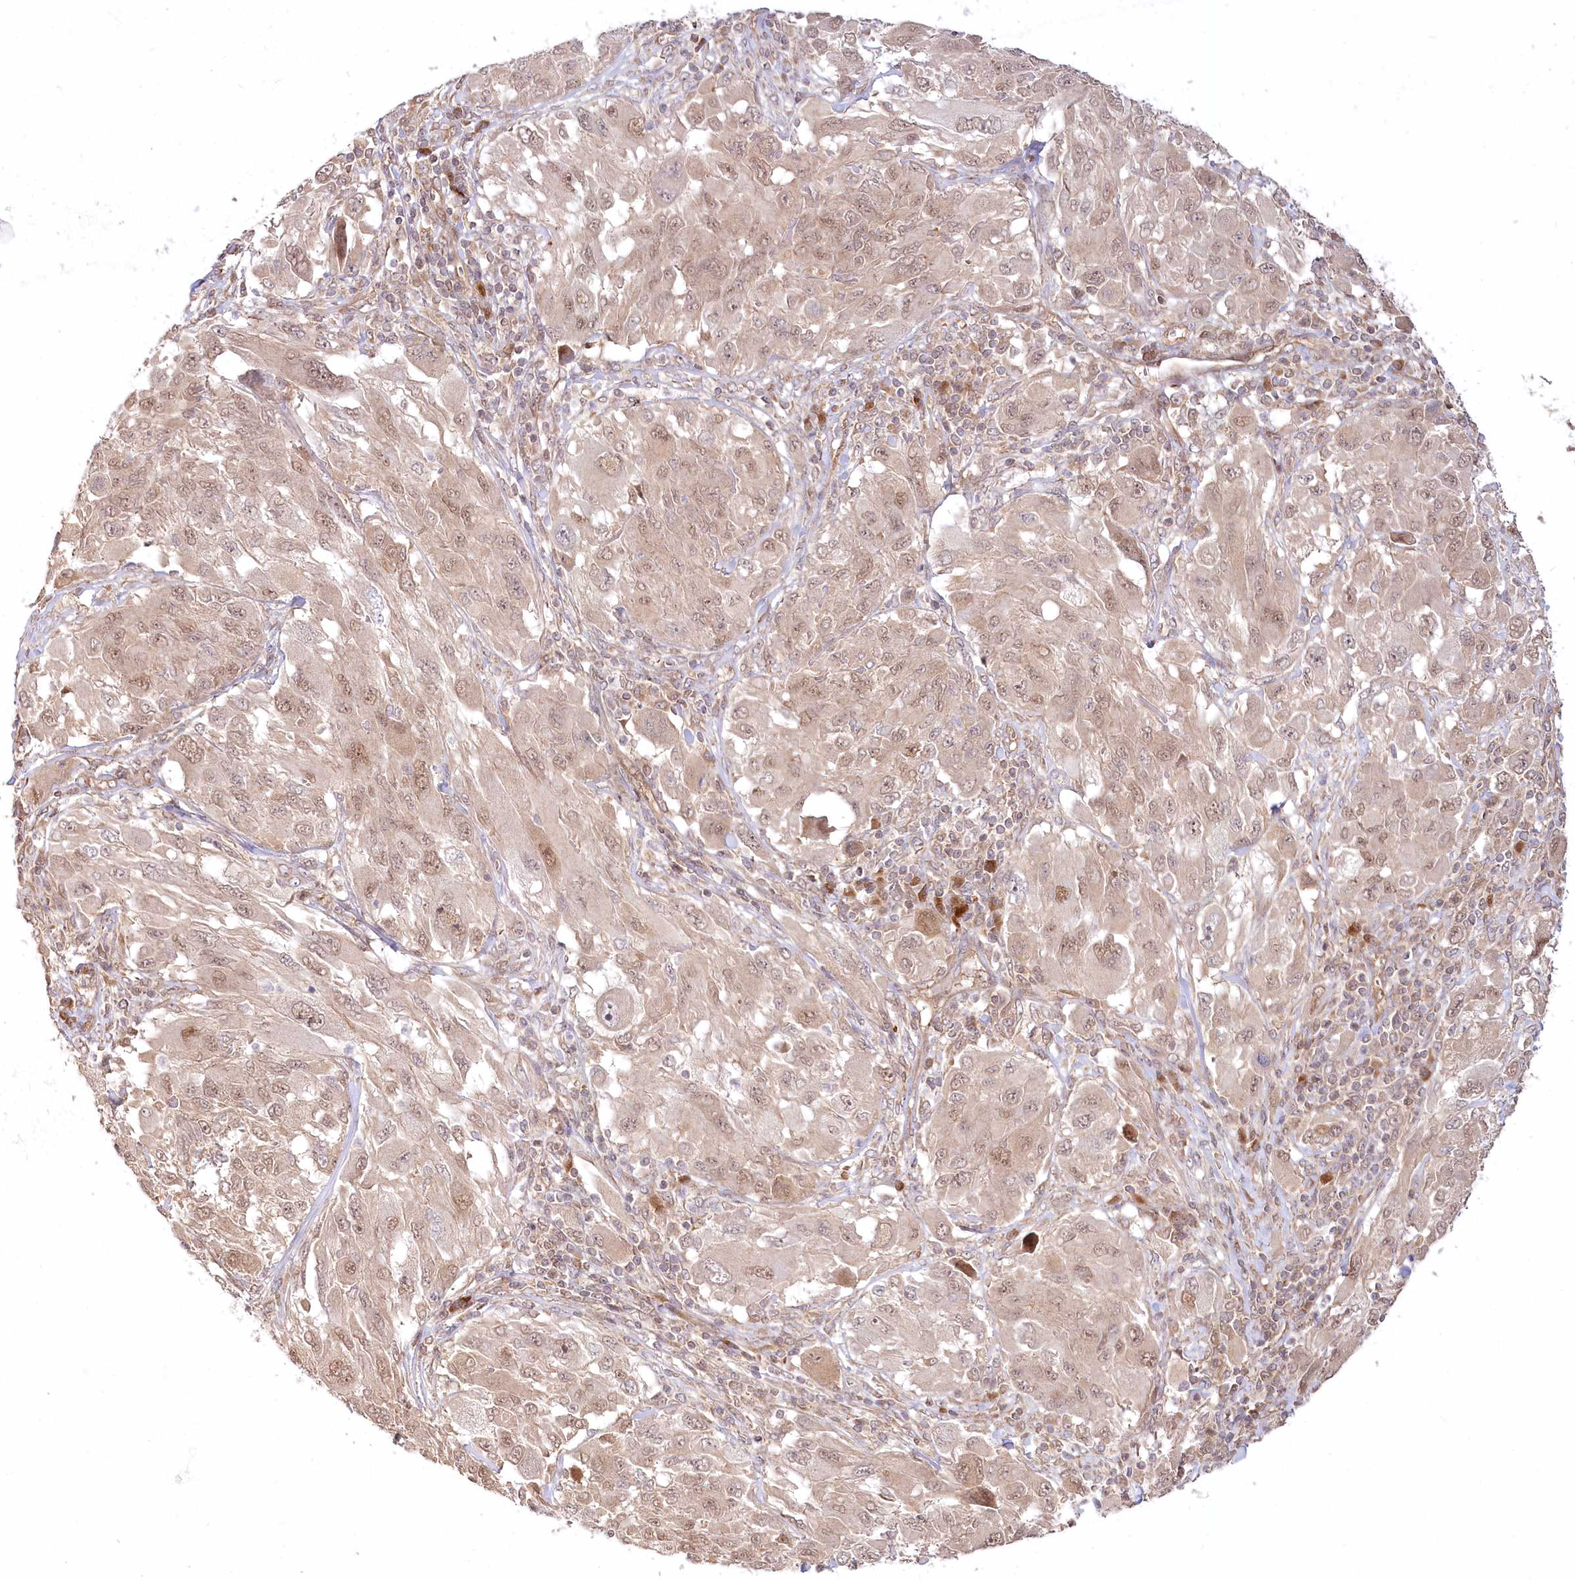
{"staining": {"intensity": "weak", "quantity": ">75%", "location": "cytoplasmic/membranous,nuclear"}, "tissue": "melanoma", "cell_type": "Tumor cells", "image_type": "cancer", "snomed": [{"axis": "morphology", "description": "Malignant melanoma, NOS"}, {"axis": "topography", "description": "Skin"}], "caption": "This micrograph reveals melanoma stained with immunohistochemistry (IHC) to label a protein in brown. The cytoplasmic/membranous and nuclear of tumor cells show weak positivity for the protein. Nuclei are counter-stained blue.", "gene": "CEP70", "patient": {"sex": "female", "age": 91}}